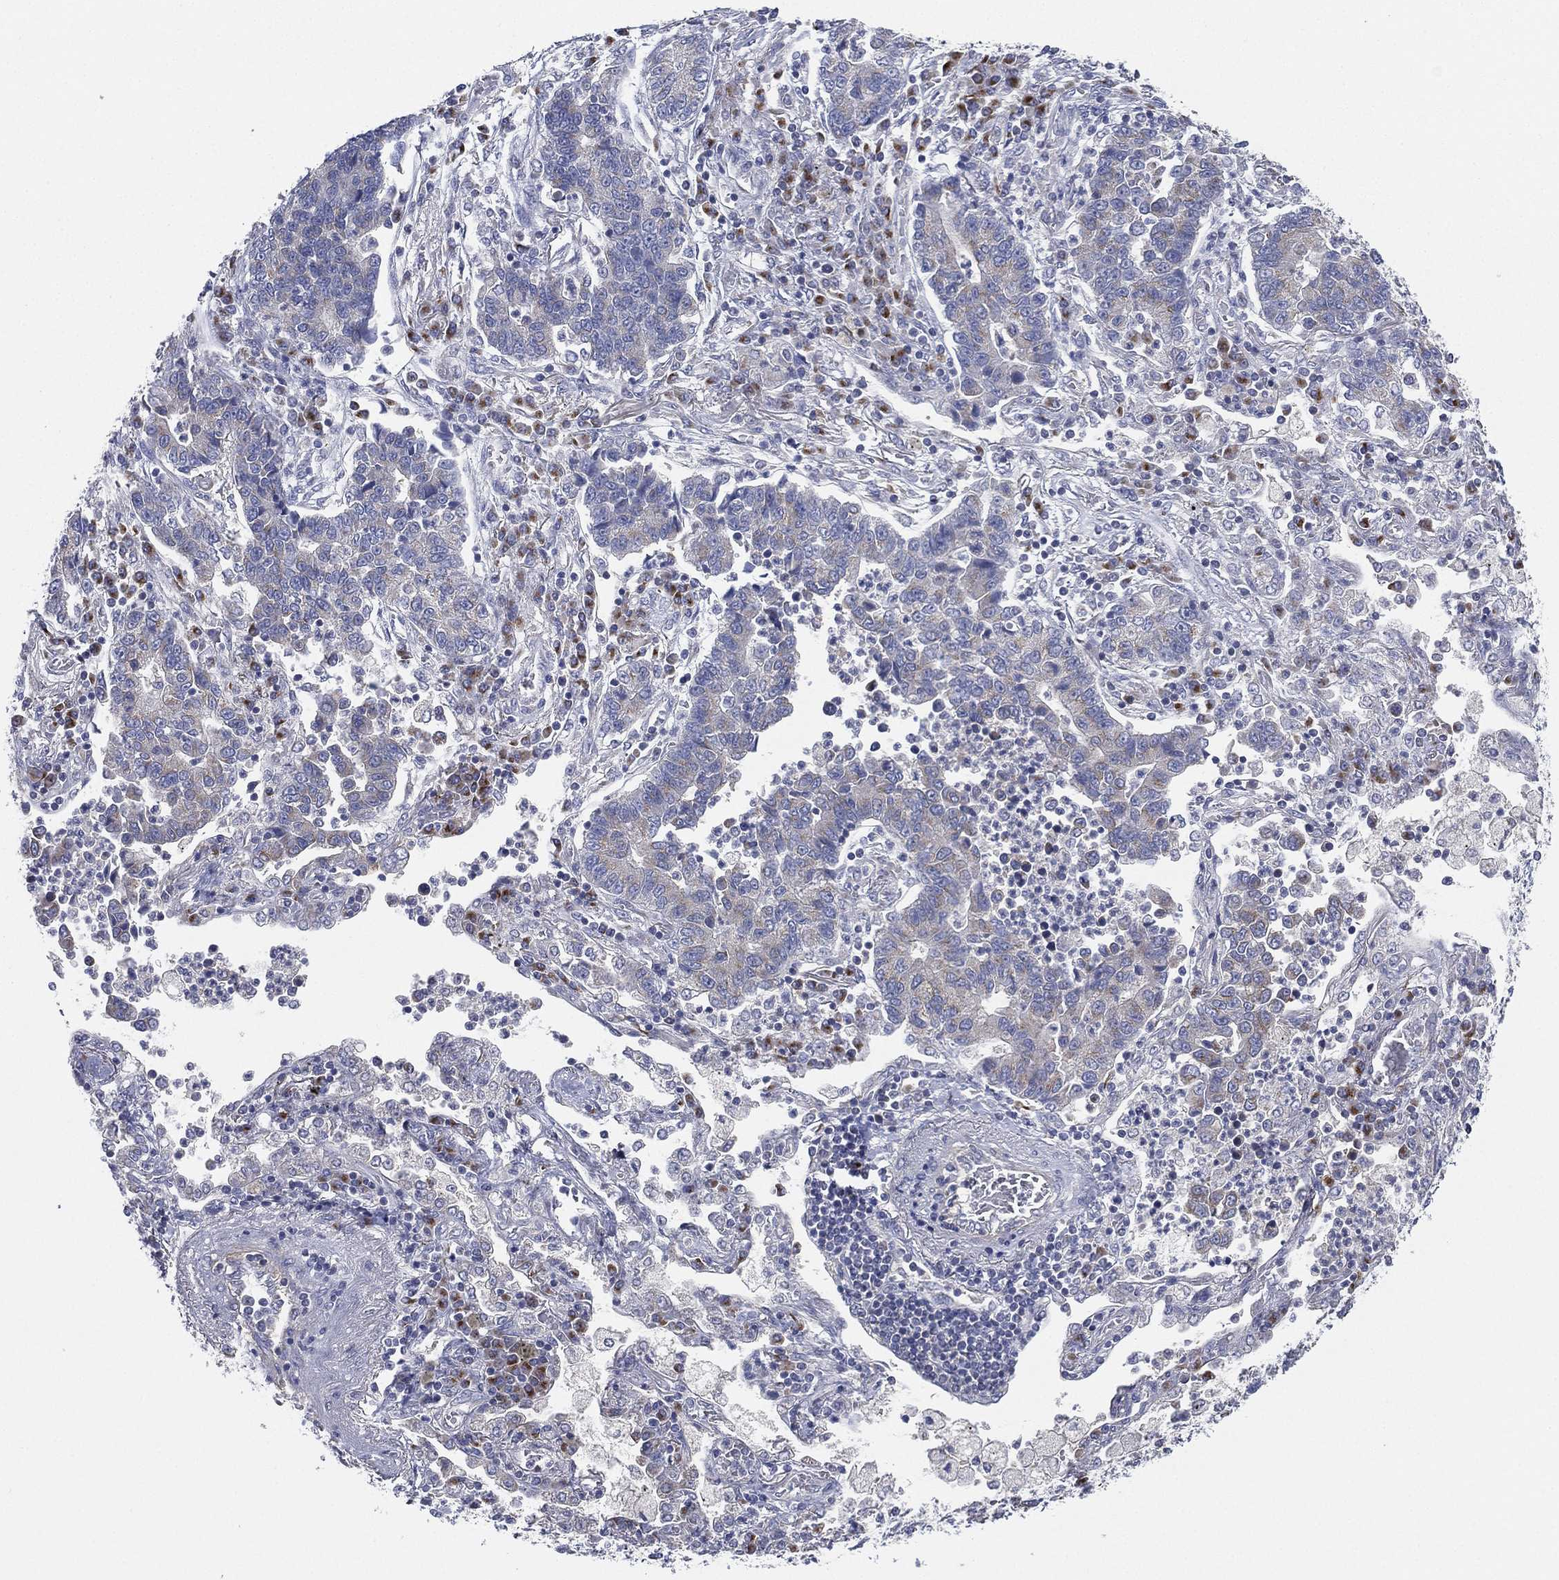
{"staining": {"intensity": "negative", "quantity": "none", "location": "none"}, "tissue": "lung cancer", "cell_type": "Tumor cells", "image_type": "cancer", "snomed": [{"axis": "morphology", "description": "Adenocarcinoma, NOS"}, {"axis": "topography", "description": "Lung"}], "caption": "High power microscopy histopathology image of an immunohistochemistry micrograph of adenocarcinoma (lung), revealing no significant expression in tumor cells.", "gene": "ATP8A2", "patient": {"sex": "female", "age": 57}}